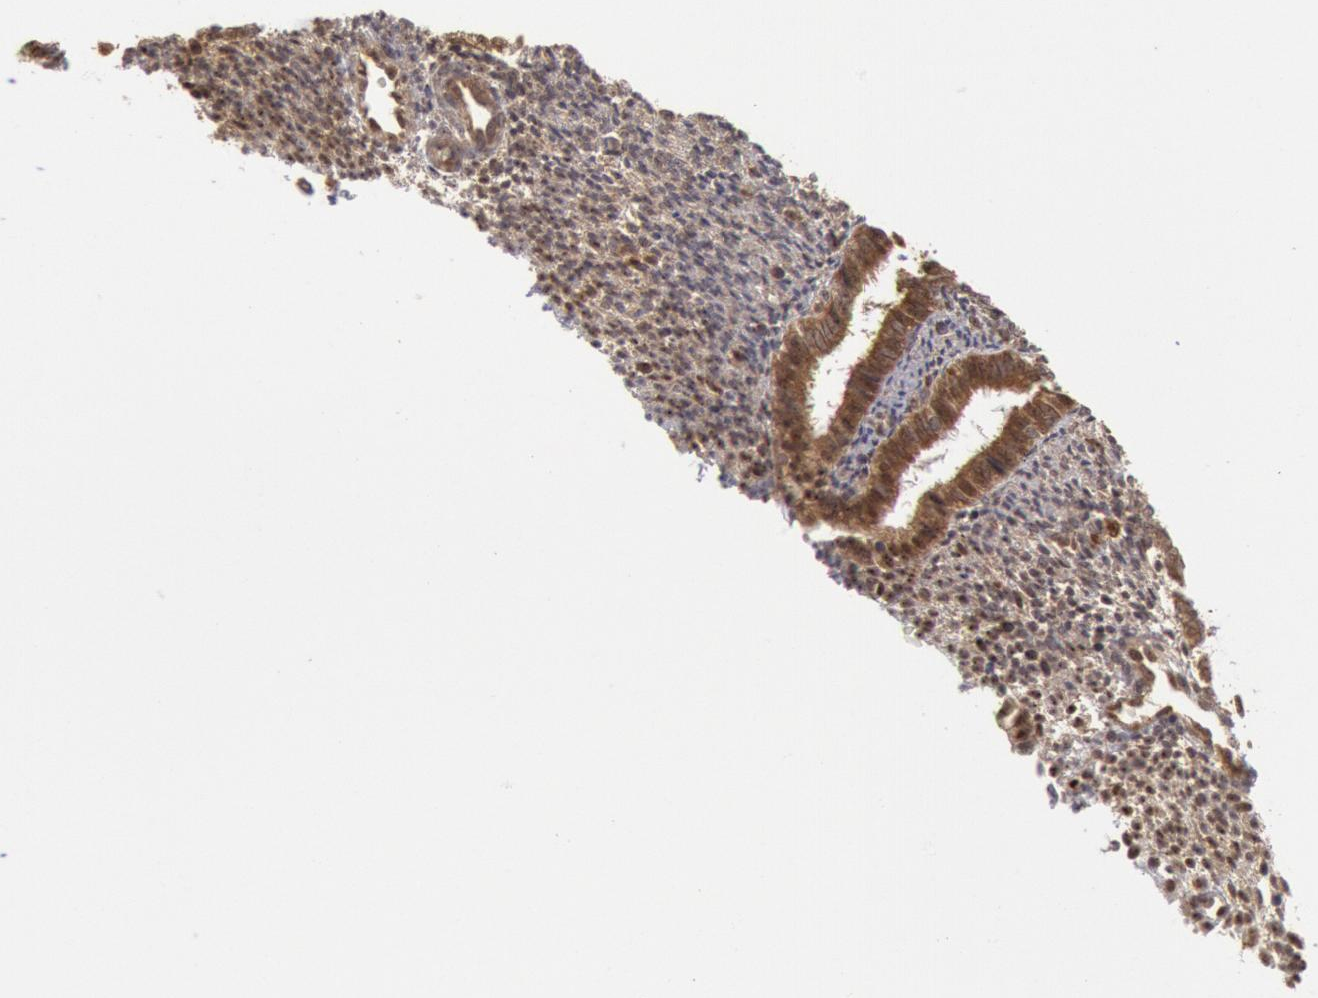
{"staining": {"intensity": "weak", "quantity": "25%-75%", "location": "cytoplasmic/membranous"}, "tissue": "endometrium", "cell_type": "Cells in endometrial stroma", "image_type": "normal", "snomed": [{"axis": "morphology", "description": "Normal tissue, NOS"}, {"axis": "topography", "description": "Endometrium"}], "caption": "The histopathology image shows staining of unremarkable endometrium, revealing weak cytoplasmic/membranous protein positivity (brown color) within cells in endometrial stroma.", "gene": "STX17", "patient": {"sex": "female", "age": 27}}